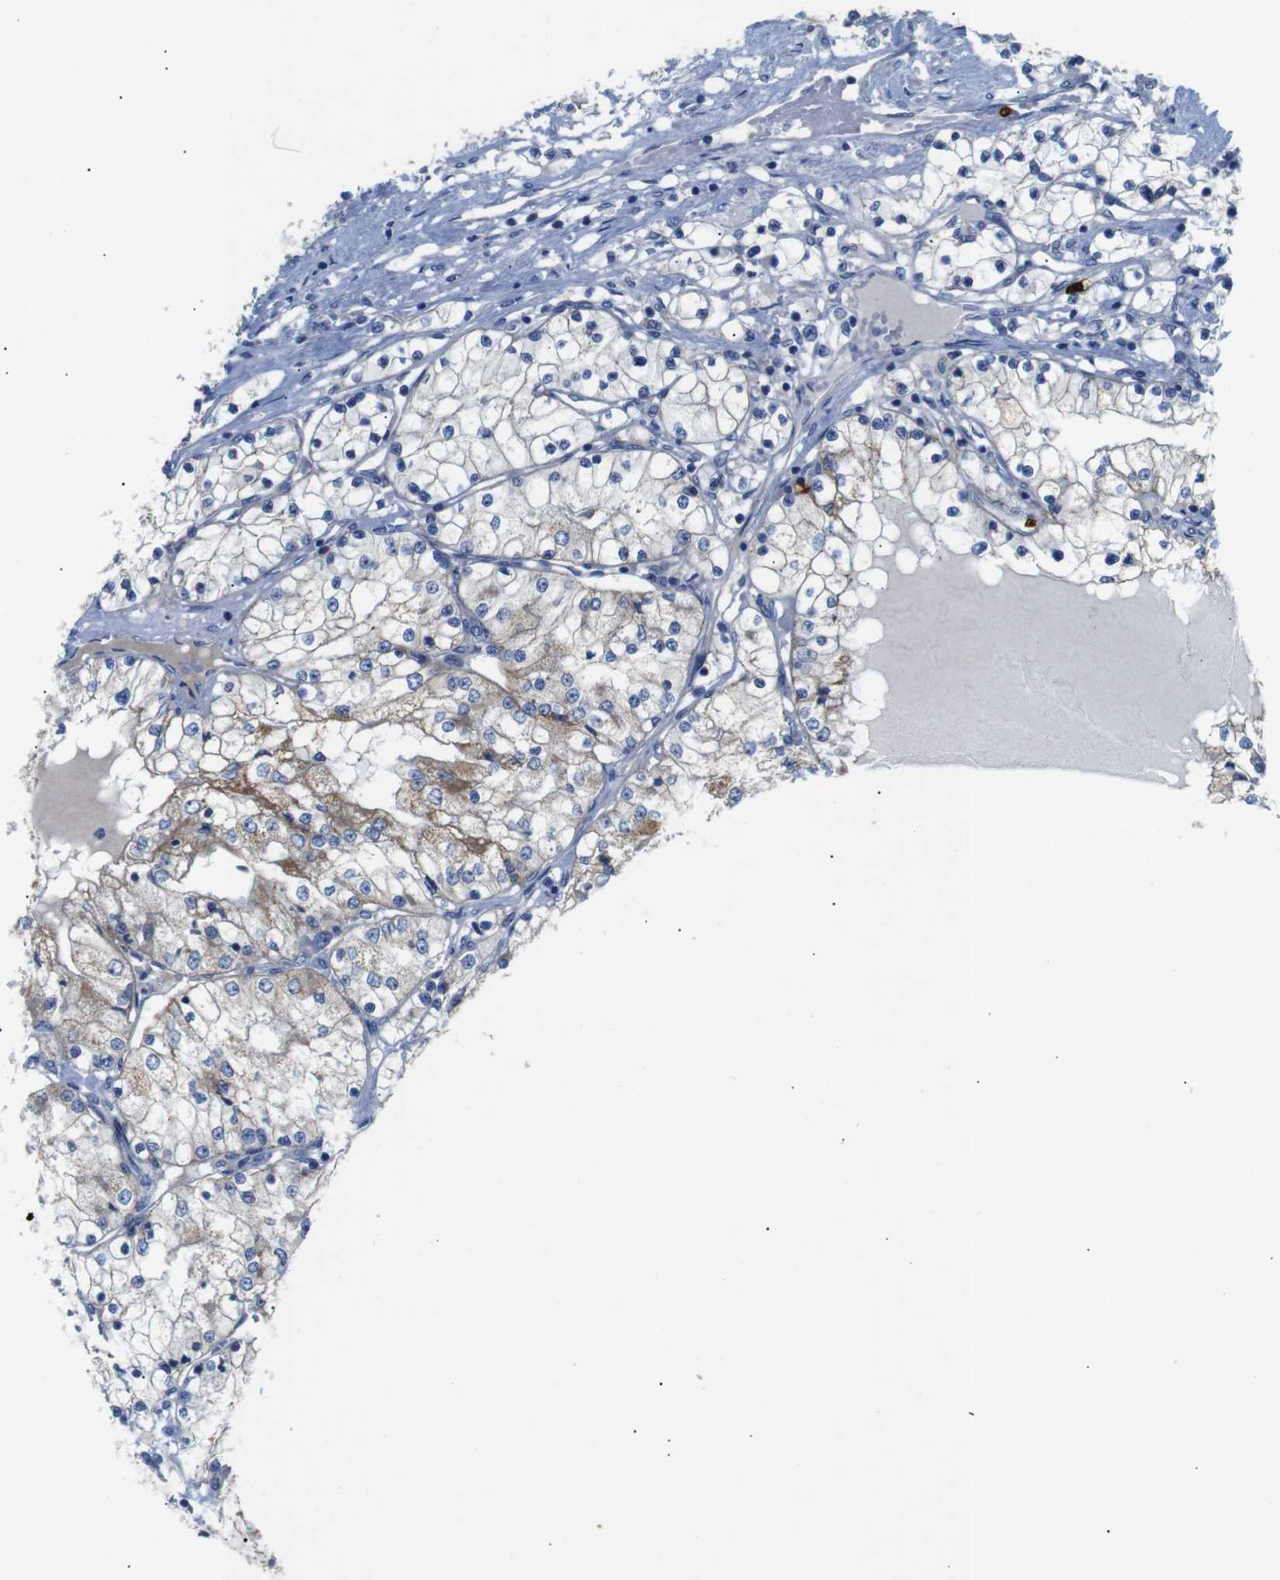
{"staining": {"intensity": "moderate", "quantity": "<25%", "location": "cytoplasmic/membranous"}, "tissue": "renal cancer", "cell_type": "Tumor cells", "image_type": "cancer", "snomed": [{"axis": "morphology", "description": "Adenocarcinoma, NOS"}, {"axis": "topography", "description": "Kidney"}], "caption": "DAB immunohistochemical staining of human adenocarcinoma (renal) reveals moderate cytoplasmic/membranous protein staining in about <25% of tumor cells.", "gene": "ALOX15", "patient": {"sex": "male", "age": 68}}